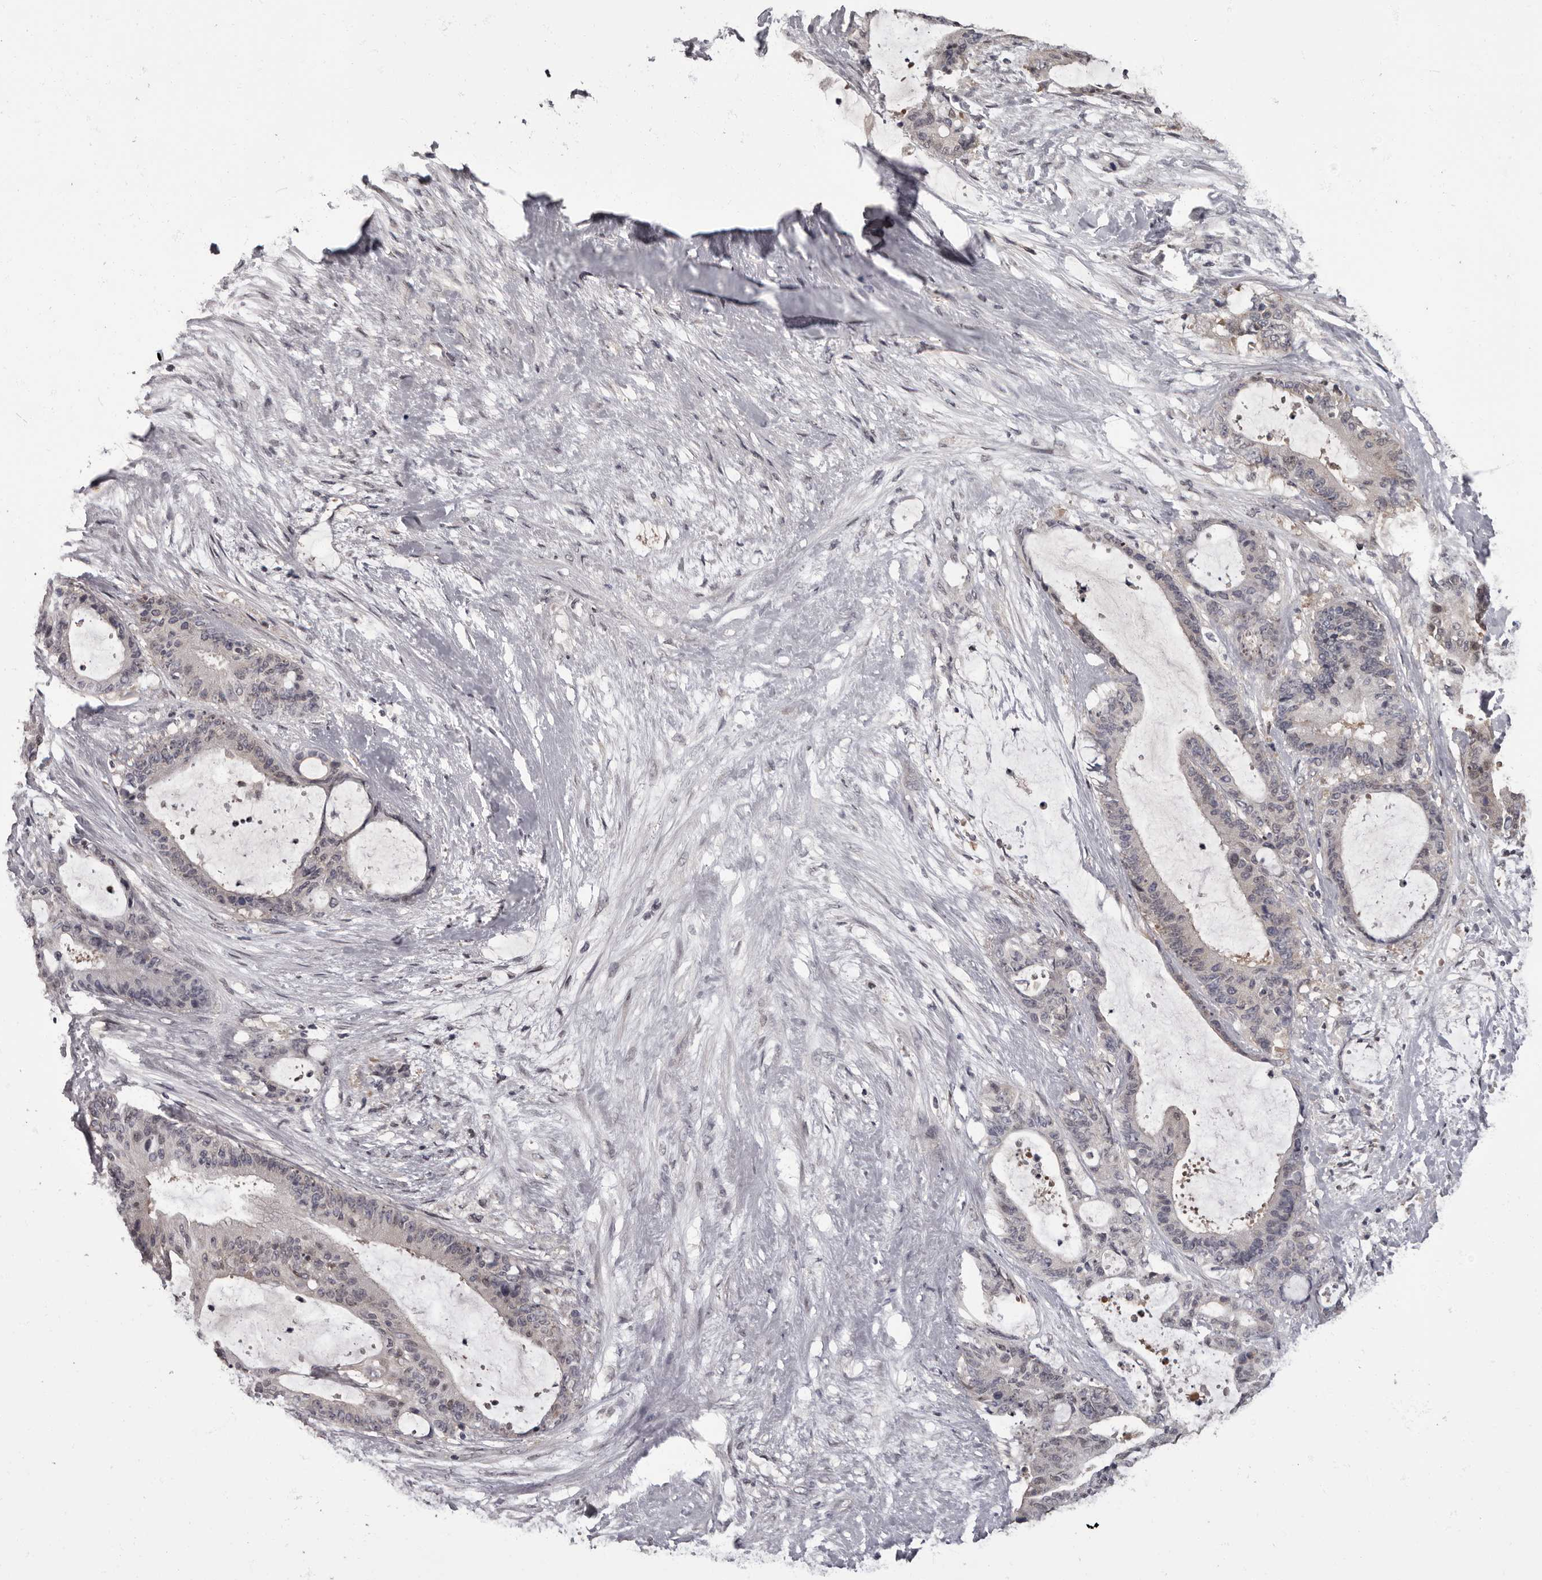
{"staining": {"intensity": "weak", "quantity": "<25%", "location": "cytoplasmic/membranous,nuclear"}, "tissue": "liver cancer", "cell_type": "Tumor cells", "image_type": "cancer", "snomed": [{"axis": "morphology", "description": "Normal tissue, NOS"}, {"axis": "morphology", "description": "Cholangiocarcinoma"}, {"axis": "topography", "description": "Liver"}, {"axis": "topography", "description": "Peripheral nerve tissue"}], "caption": "Immunohistochemistry (IHC) of human liver cholangiocarcinoma reveals no staining in tumor cells.", "gene": "C1orf50", "patient": {"sex": "female", "age": 73}}